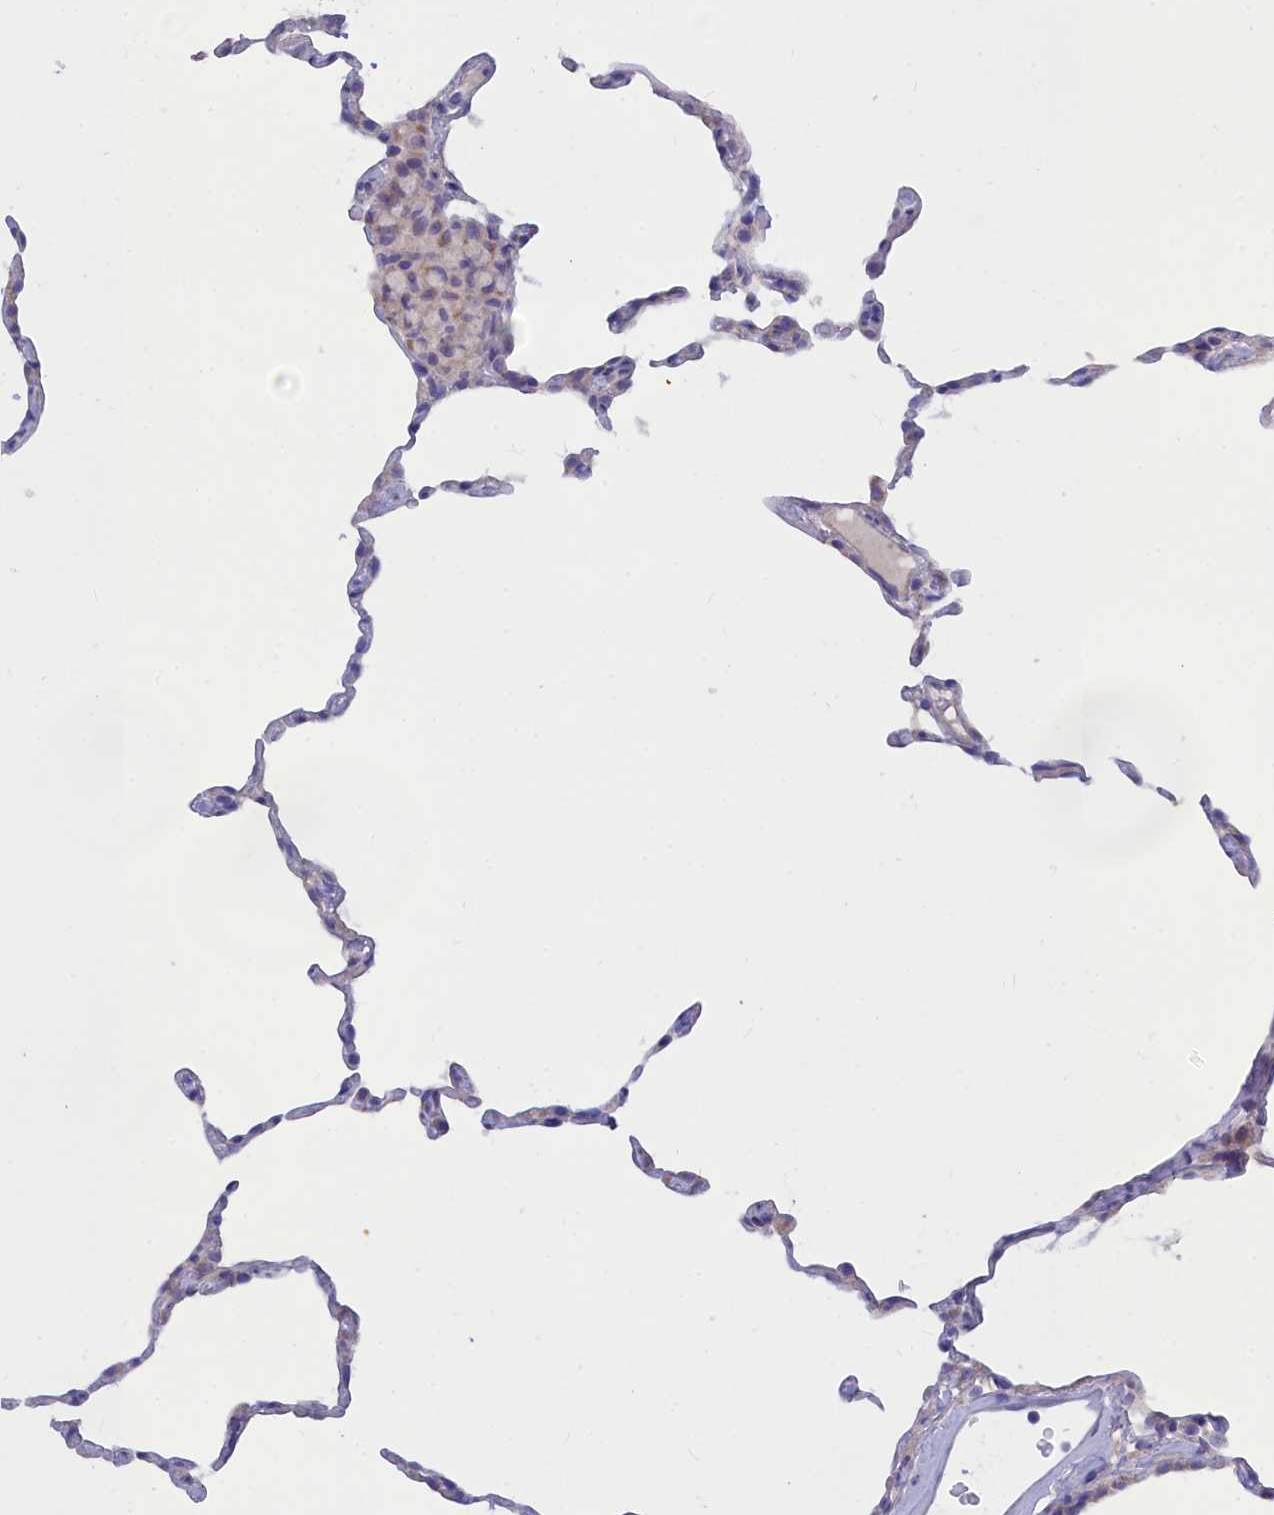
{"staining": {"intensity": "negative", "quantity": "none", "location": "none"}, "tissue": "lung", "cell_type": "Alveolar cells", "image_type": "normal", "snomed": [{"axis": "morphology", "description": "Normal tissue, NOS"}, {"axis": "topography", "description": "Lung"}], "caption": "DAB immunohistochemical staining of benign human lung displays no significant expression in alveolar cells.", "gene": "TMEM30B", "patient": {"sex": "female", "age": 57}}